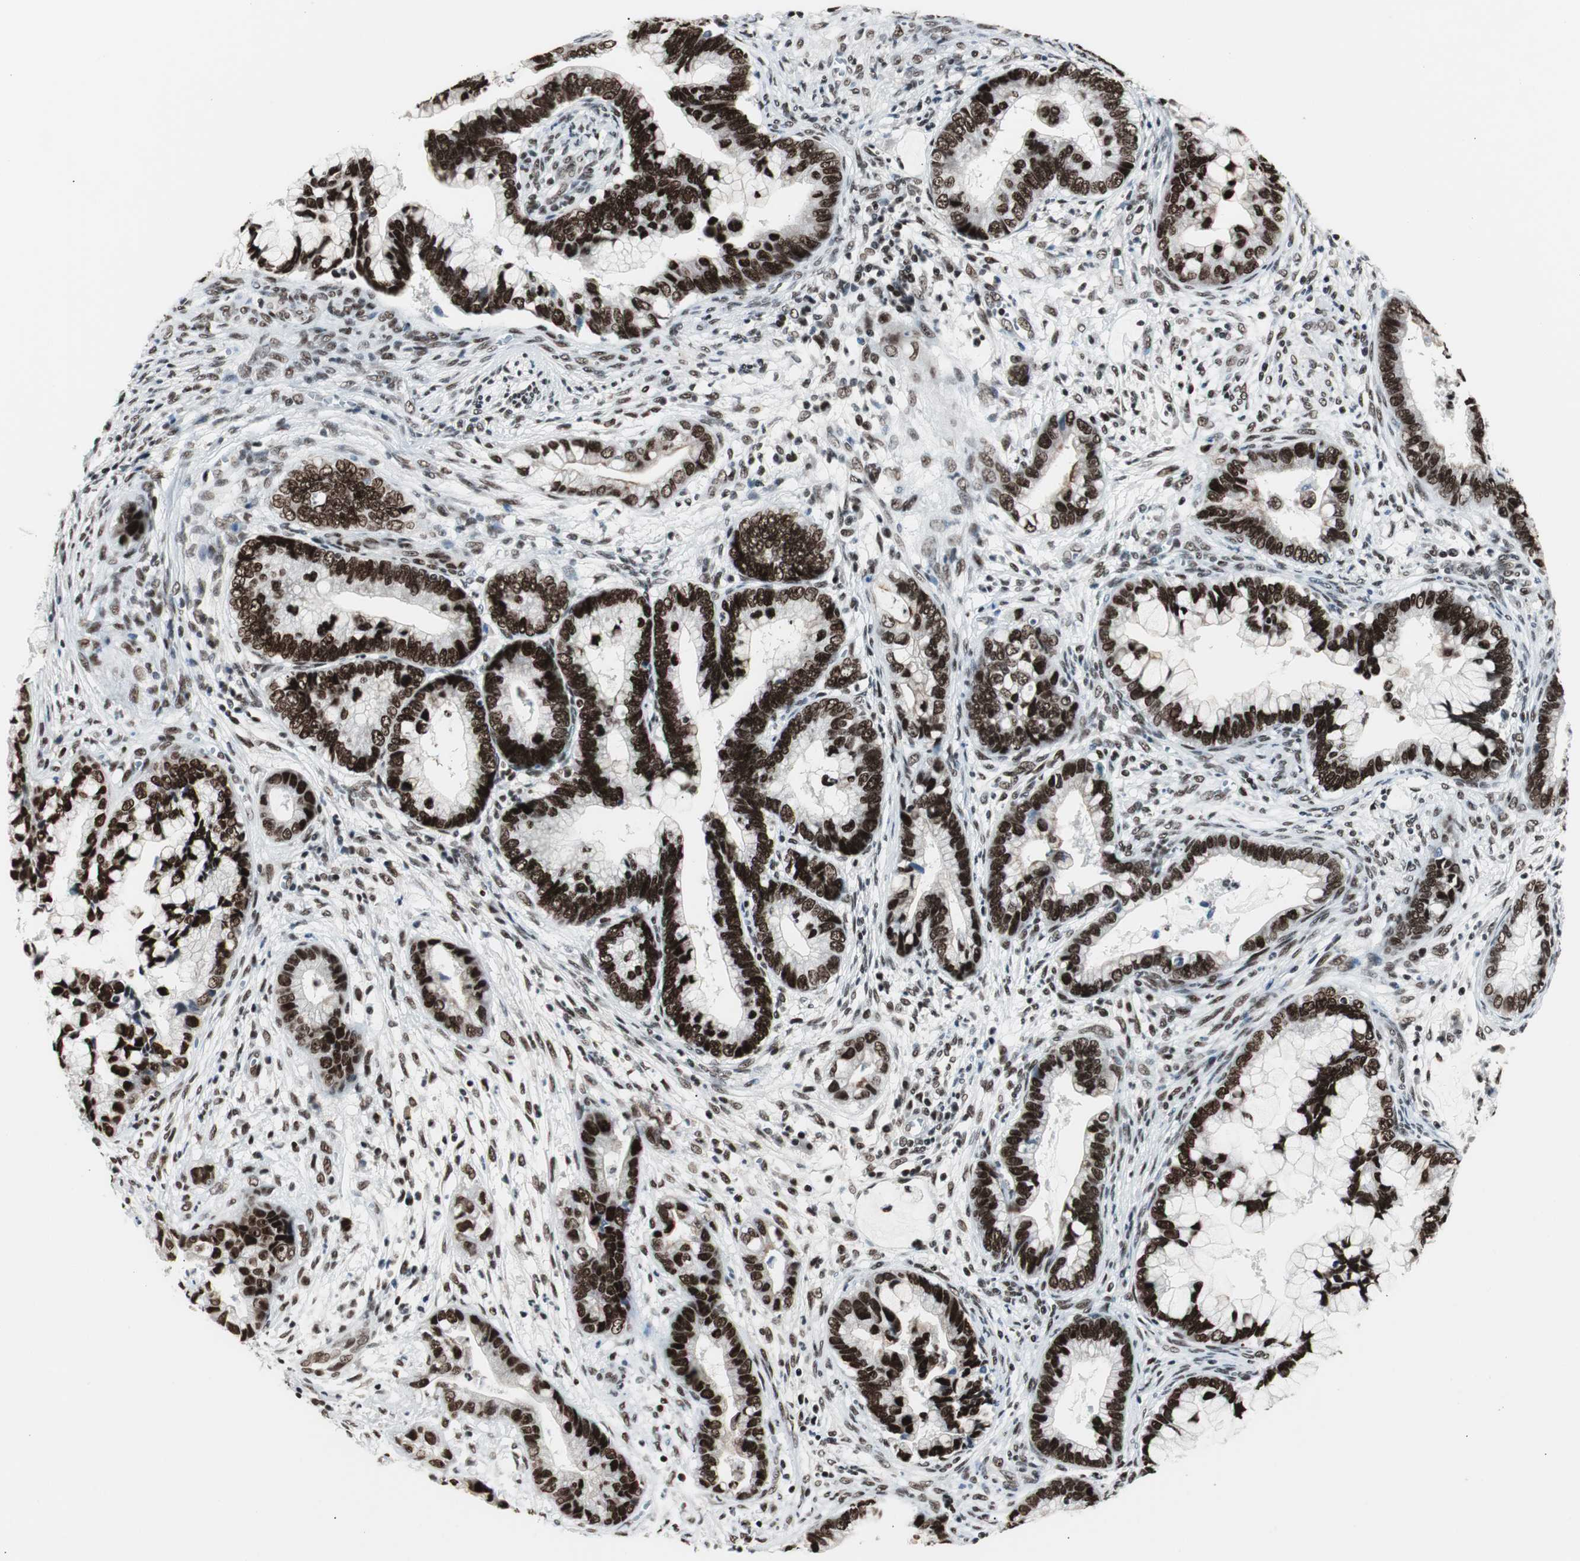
{"staining": {"intensity": "strong", "quantity": ">75%", "location": "nuclear"}, "tissue": "cervical cancer", "cell_type": "Tumor cells", "image_type": "cancer", "snomed": [{"axis": "morphology", "description": "Adenocarcinoma, NOS"}, {"axis": "topography", "description": "Cervix"}], "caption": "Approximately >75% of tumor cells in cervical cancer (adenocarcinoma) show strong nuclear protein positivity as visualized by brown immunohistochemical staining.", "gene": "XRCC1", "patient": {"sex": "female", "age": 44}}